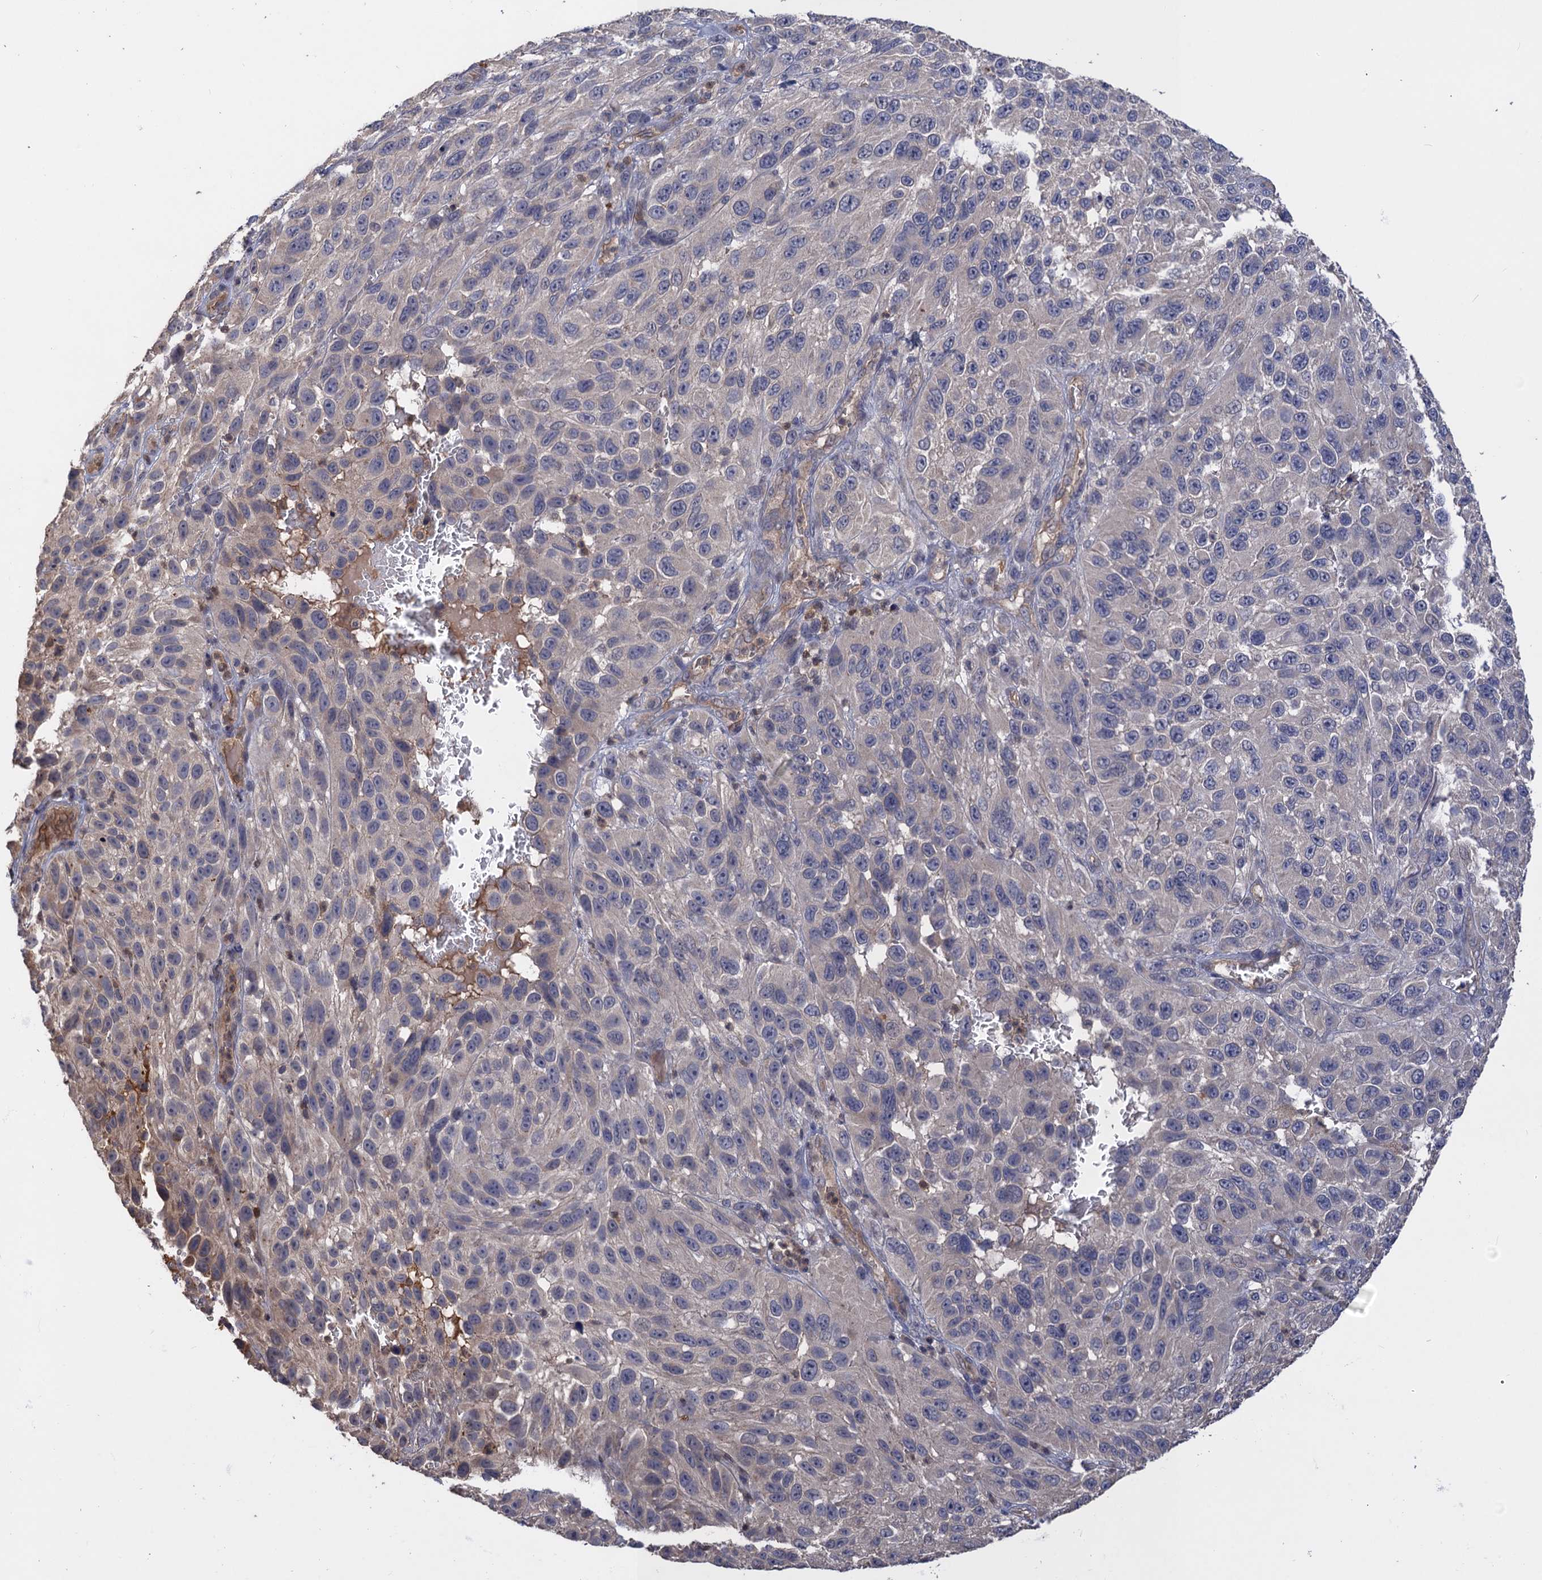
{"staining": {"intensity": "negative", "quantity": "none", "location": "none"}, "tissue": "melanoma", "cell_type": "Tumor cells", "image_type": "cancer", "snomed": [{"axis": "morphology", "description": "Malignant melanoma, NOS"}, {"axis": "topography", "description": "Skin"}], "caption": "Human melanoma stained for a protein using IHC reveals no positivity in tumor cells.", "gene": "DGKA", "patient": {"sex": "female", "age": 96}}